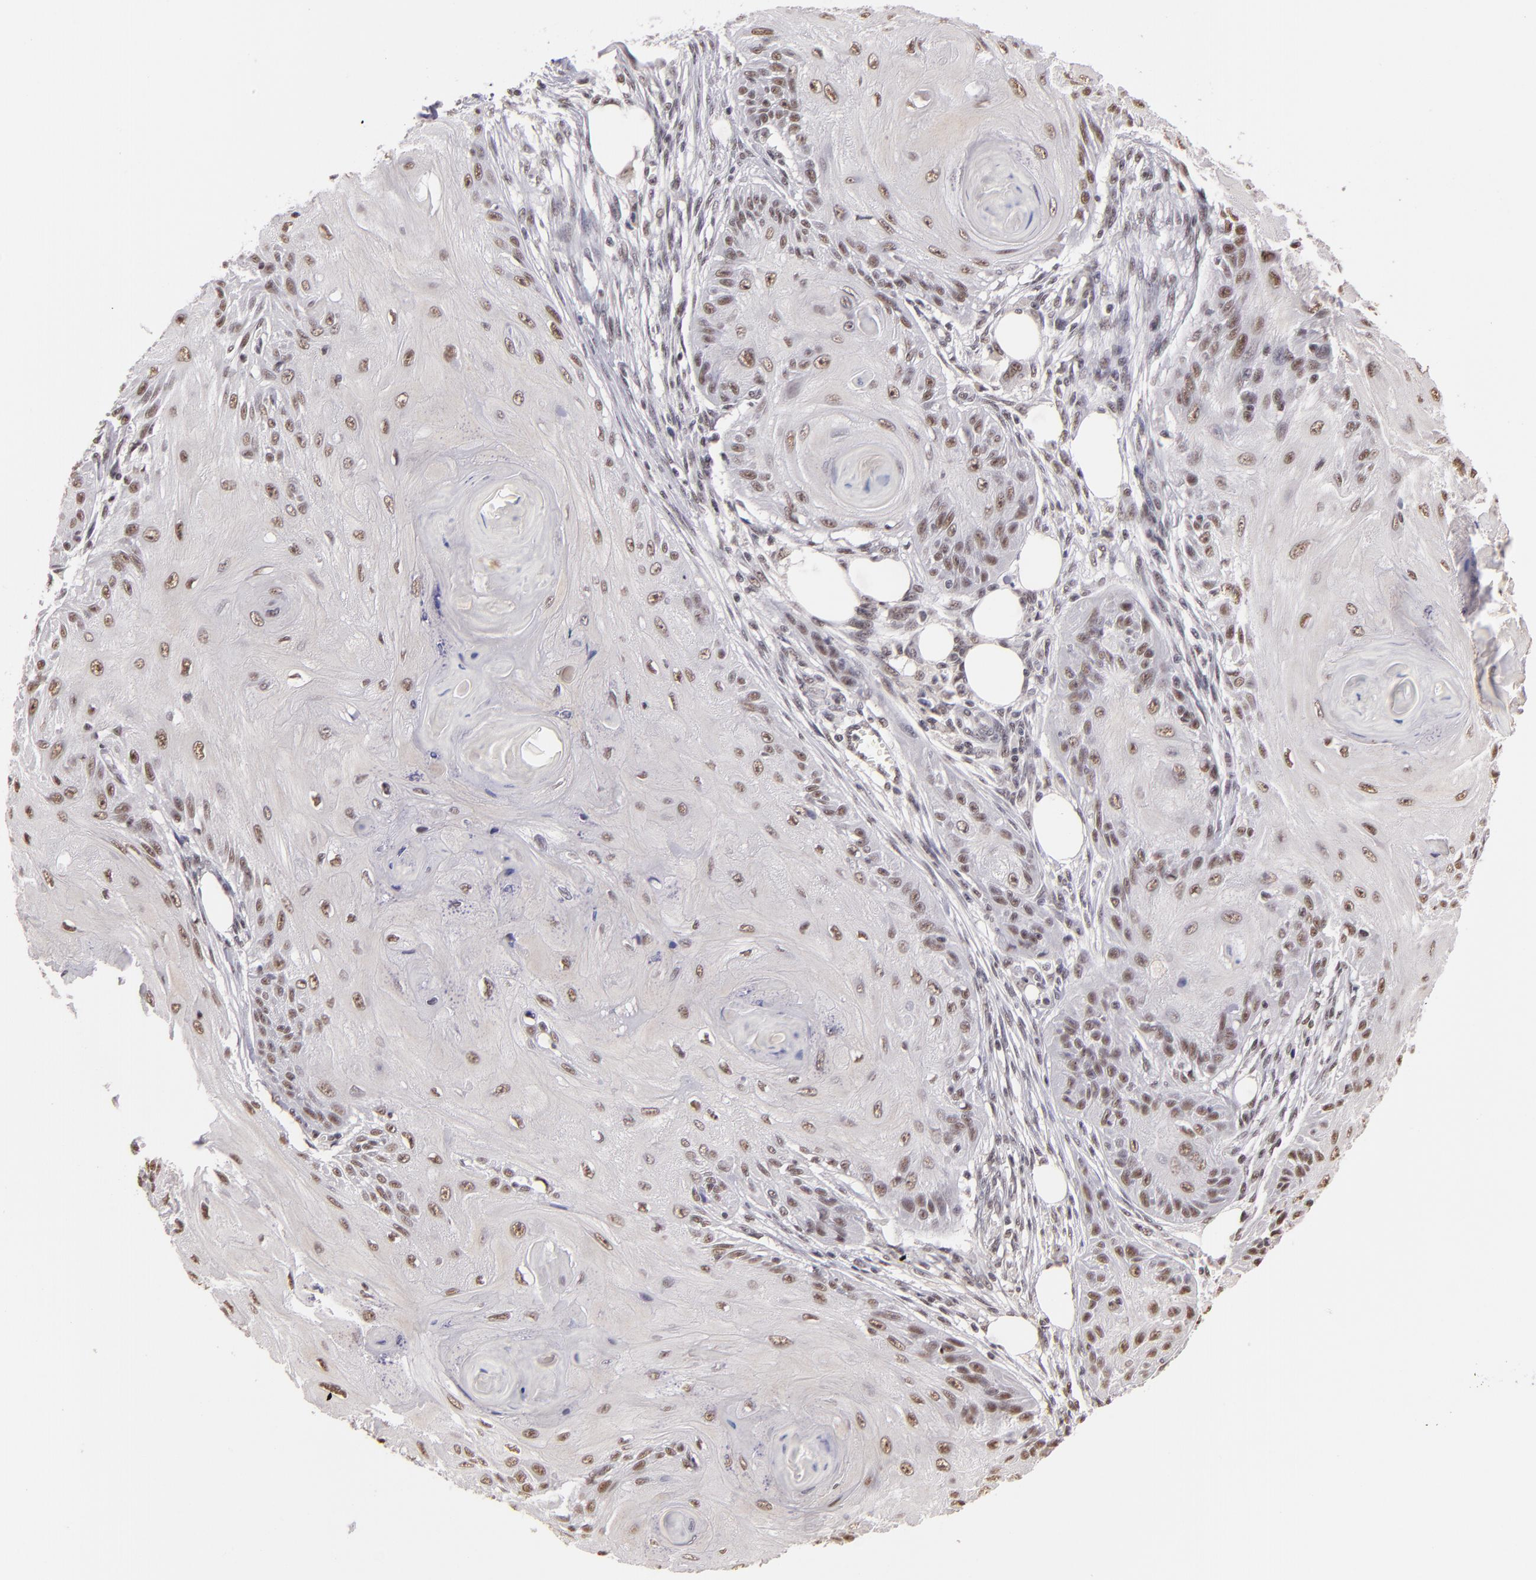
{"staining": {"intensity": "weak", "quantity": "25%-75%", "location": "nuclear"}, "tissue": "skin cancer", "cell_type": "Tumor cells", "image_type": "cancer", "snomed": [{"axis": "morphology", "description": "Squamous cell carcinoma, NOS"}, {"axis": "topography", "description": "Skin"}], "caption": "Immunohistochemistry (IHC) of human skin squamous cell carcinoma exhibits low levels of weak nuclear staining in approximately 25%-75% of tumor cells.", "gene": "INTS6", "patient": {"sex": "female", "age": 88}}